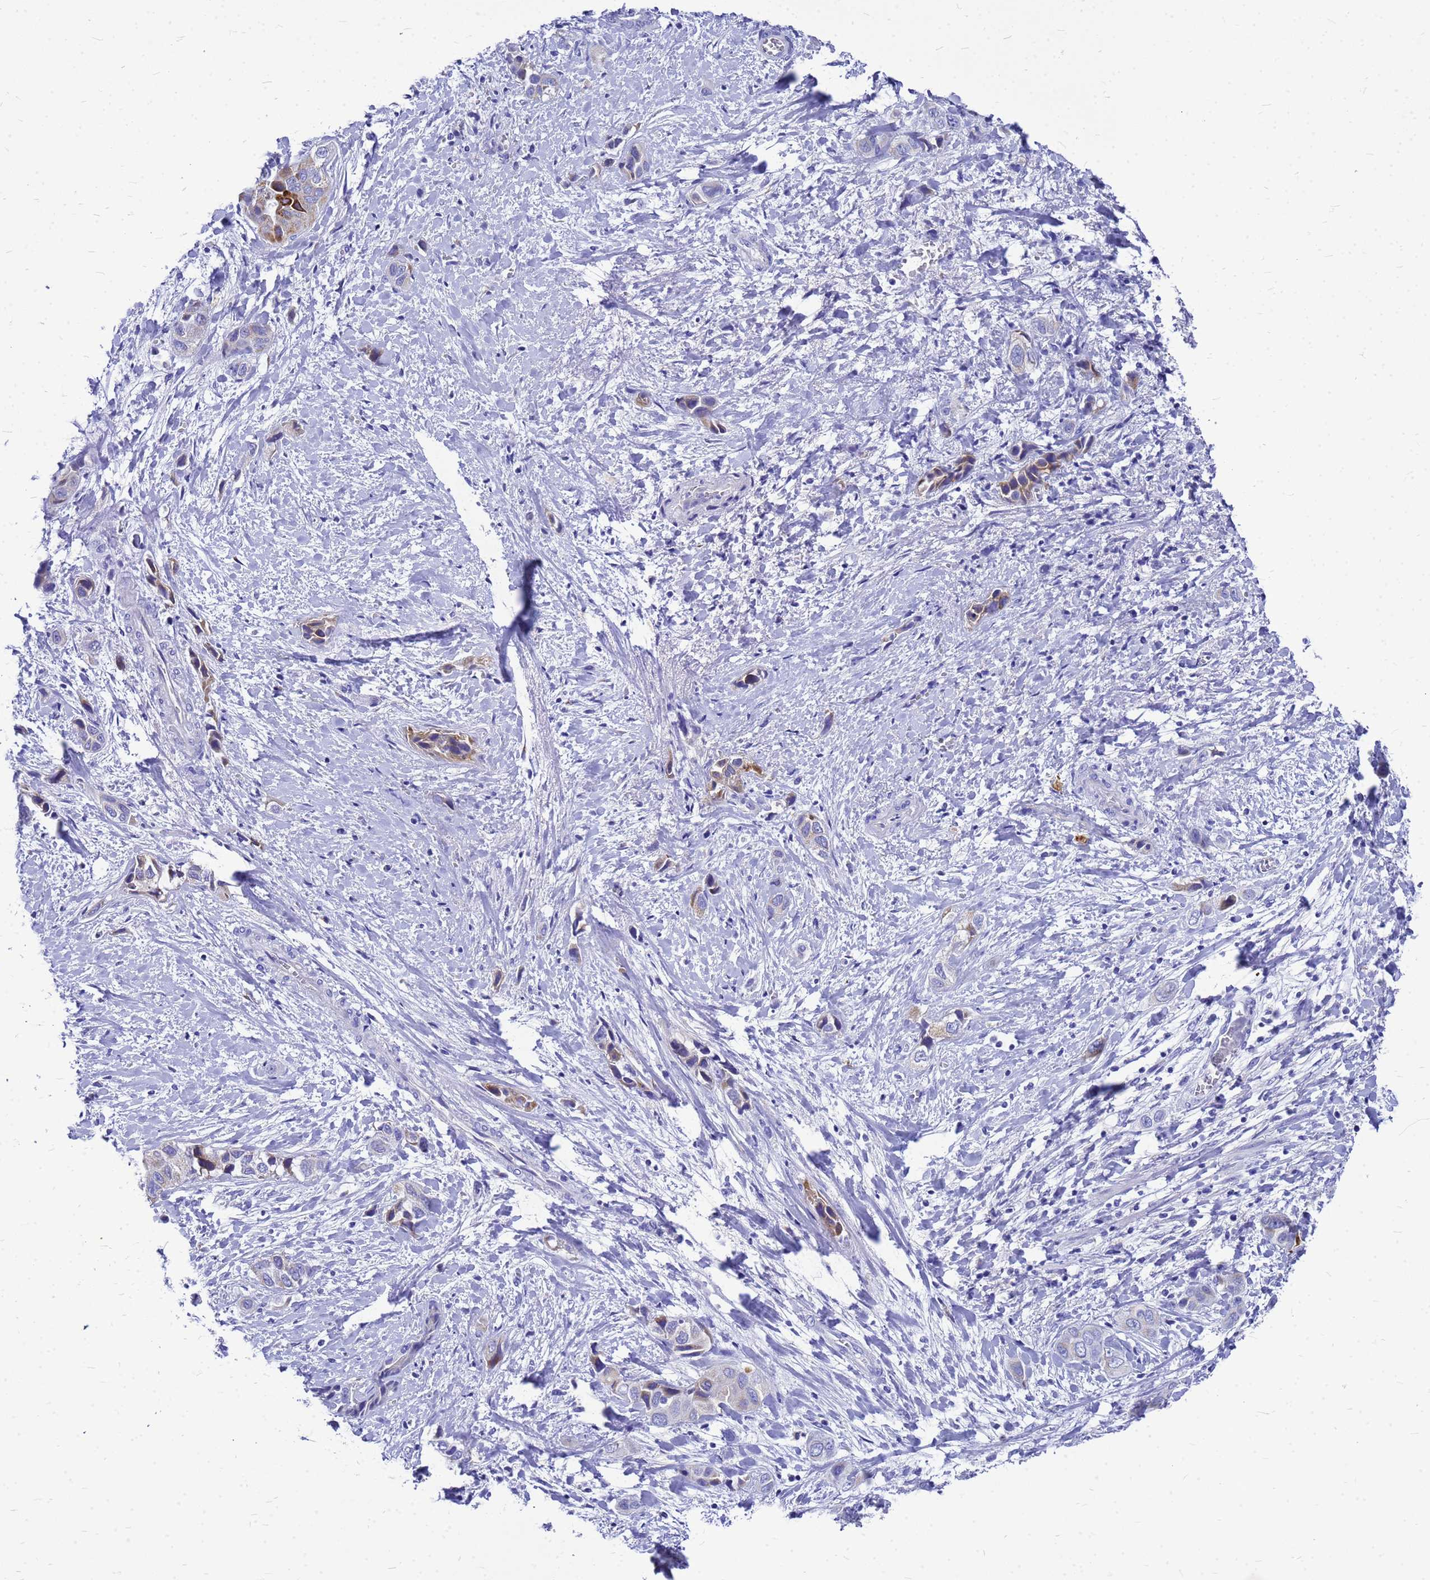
{"staining": {"intensity": "moderate", "quantity": "<25%", "location": "cytoplasmic/membranous"}, "tissue": "liver cancer", "cell_type": "Tumor cells", "image_type": "cancer", "snomed": [{"axis": "morphology", "description": "Cholangiocarcinoma"}, {"axis": "topography", "description": "Liver"}], "caption": "Human liver cancer stained with a protein marker exhibits moderate staining in tumor cells.", "gene": "OR52E2", "patient": {"sex": "female", "age": 52}}